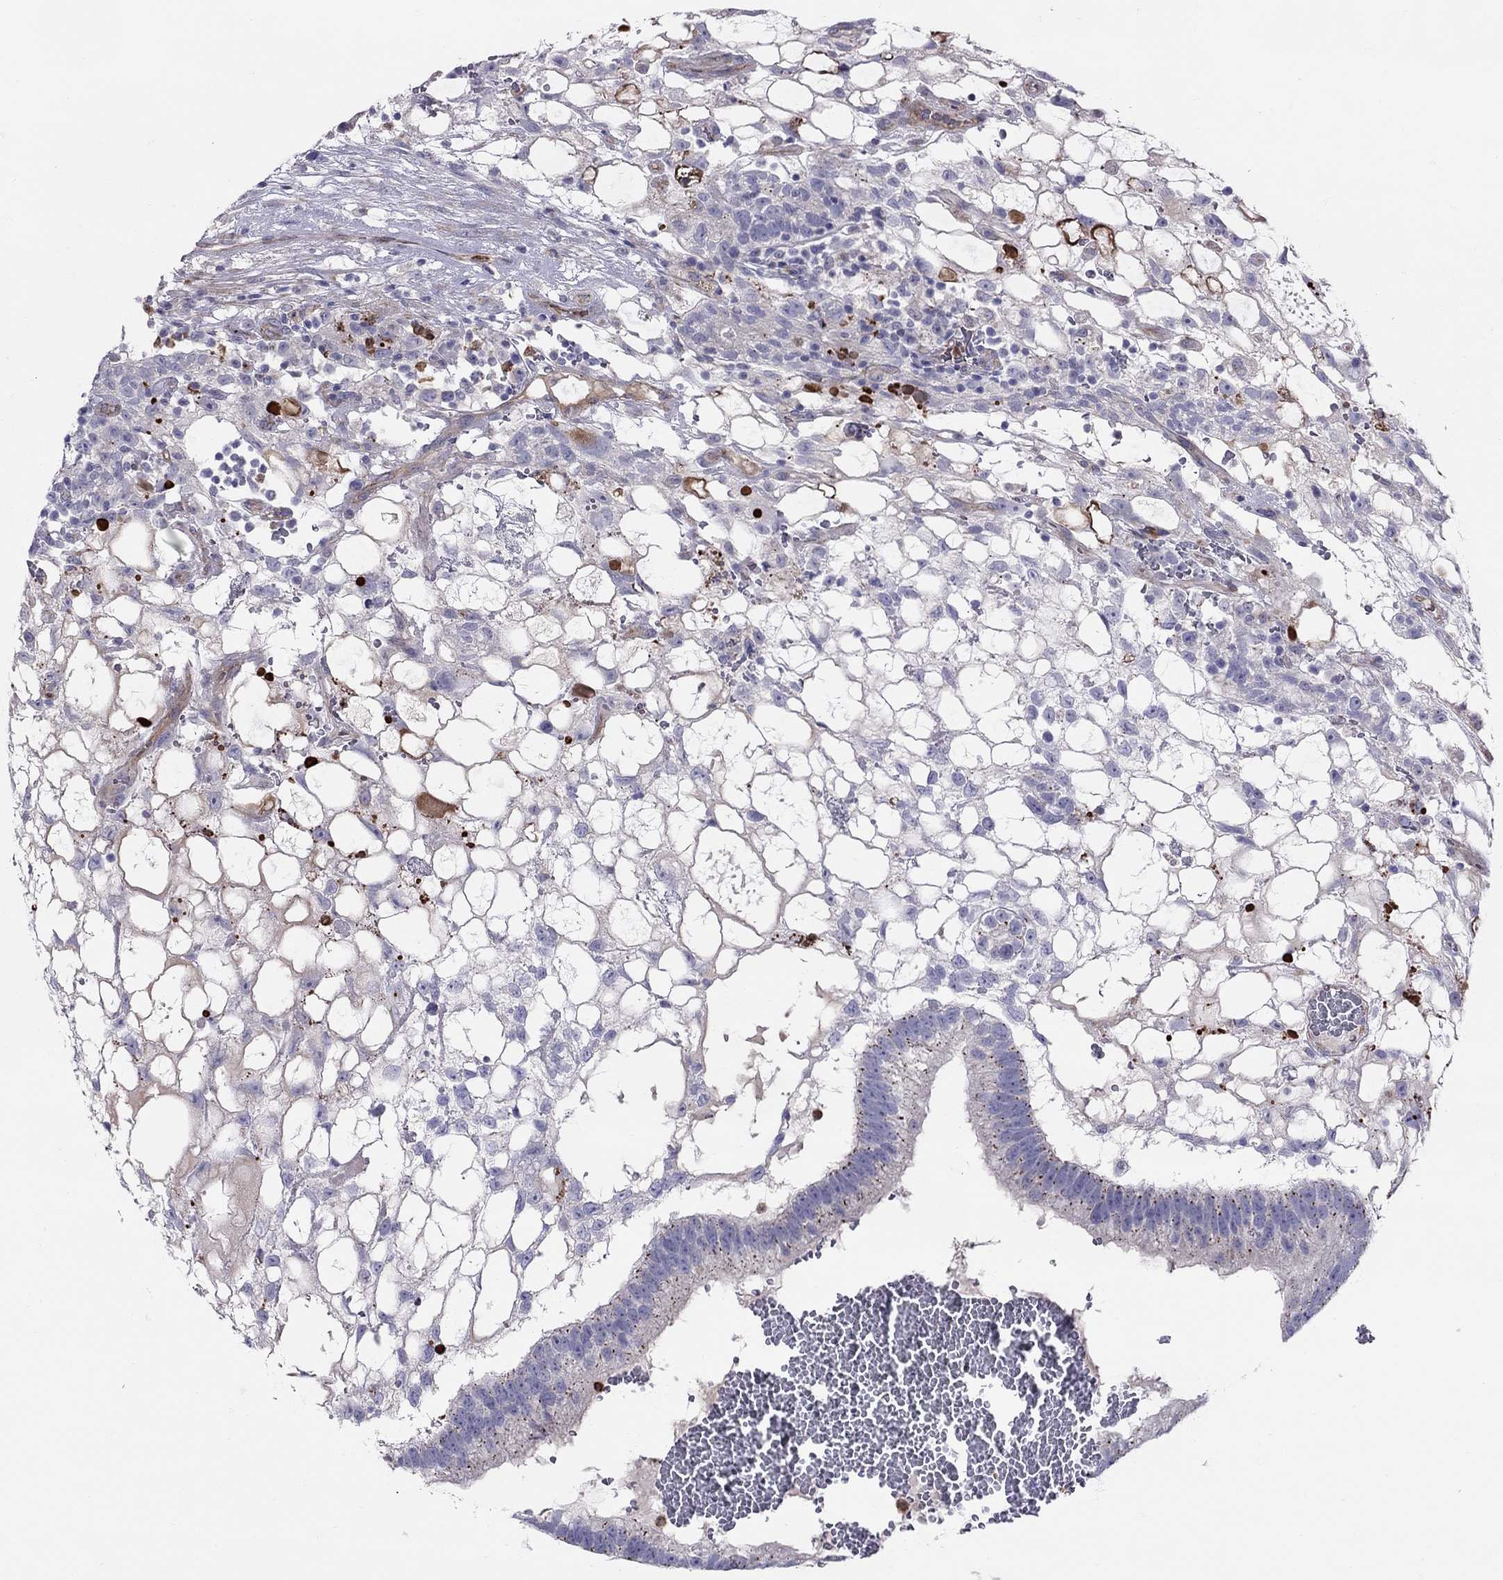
{"staining": {"intensity": "negative", "quantity": "none", "location": "none"}, "tissue": "testis cancer", "cell_type": "Tumor cells", "image_type": "cancer", "snomed": [{"axis": "morphology", "description": "Normal tissue, NOS"}, {"axis": "morphology", "description": "Carcinoma, Embryonal, NOS"}, {"axis": "topography", "description": "Testis"}, {"axis": "topography", "description": "Epididymis"}], "caption": "This micrograph is of testis cancer stained with immunohistochemistry to label a protein in brown with the nuclei are counter-stained blue. There is no positivity in tumor cells.", "gene": "SPINT4", "patient": {"sex": "male", "age": 32}}